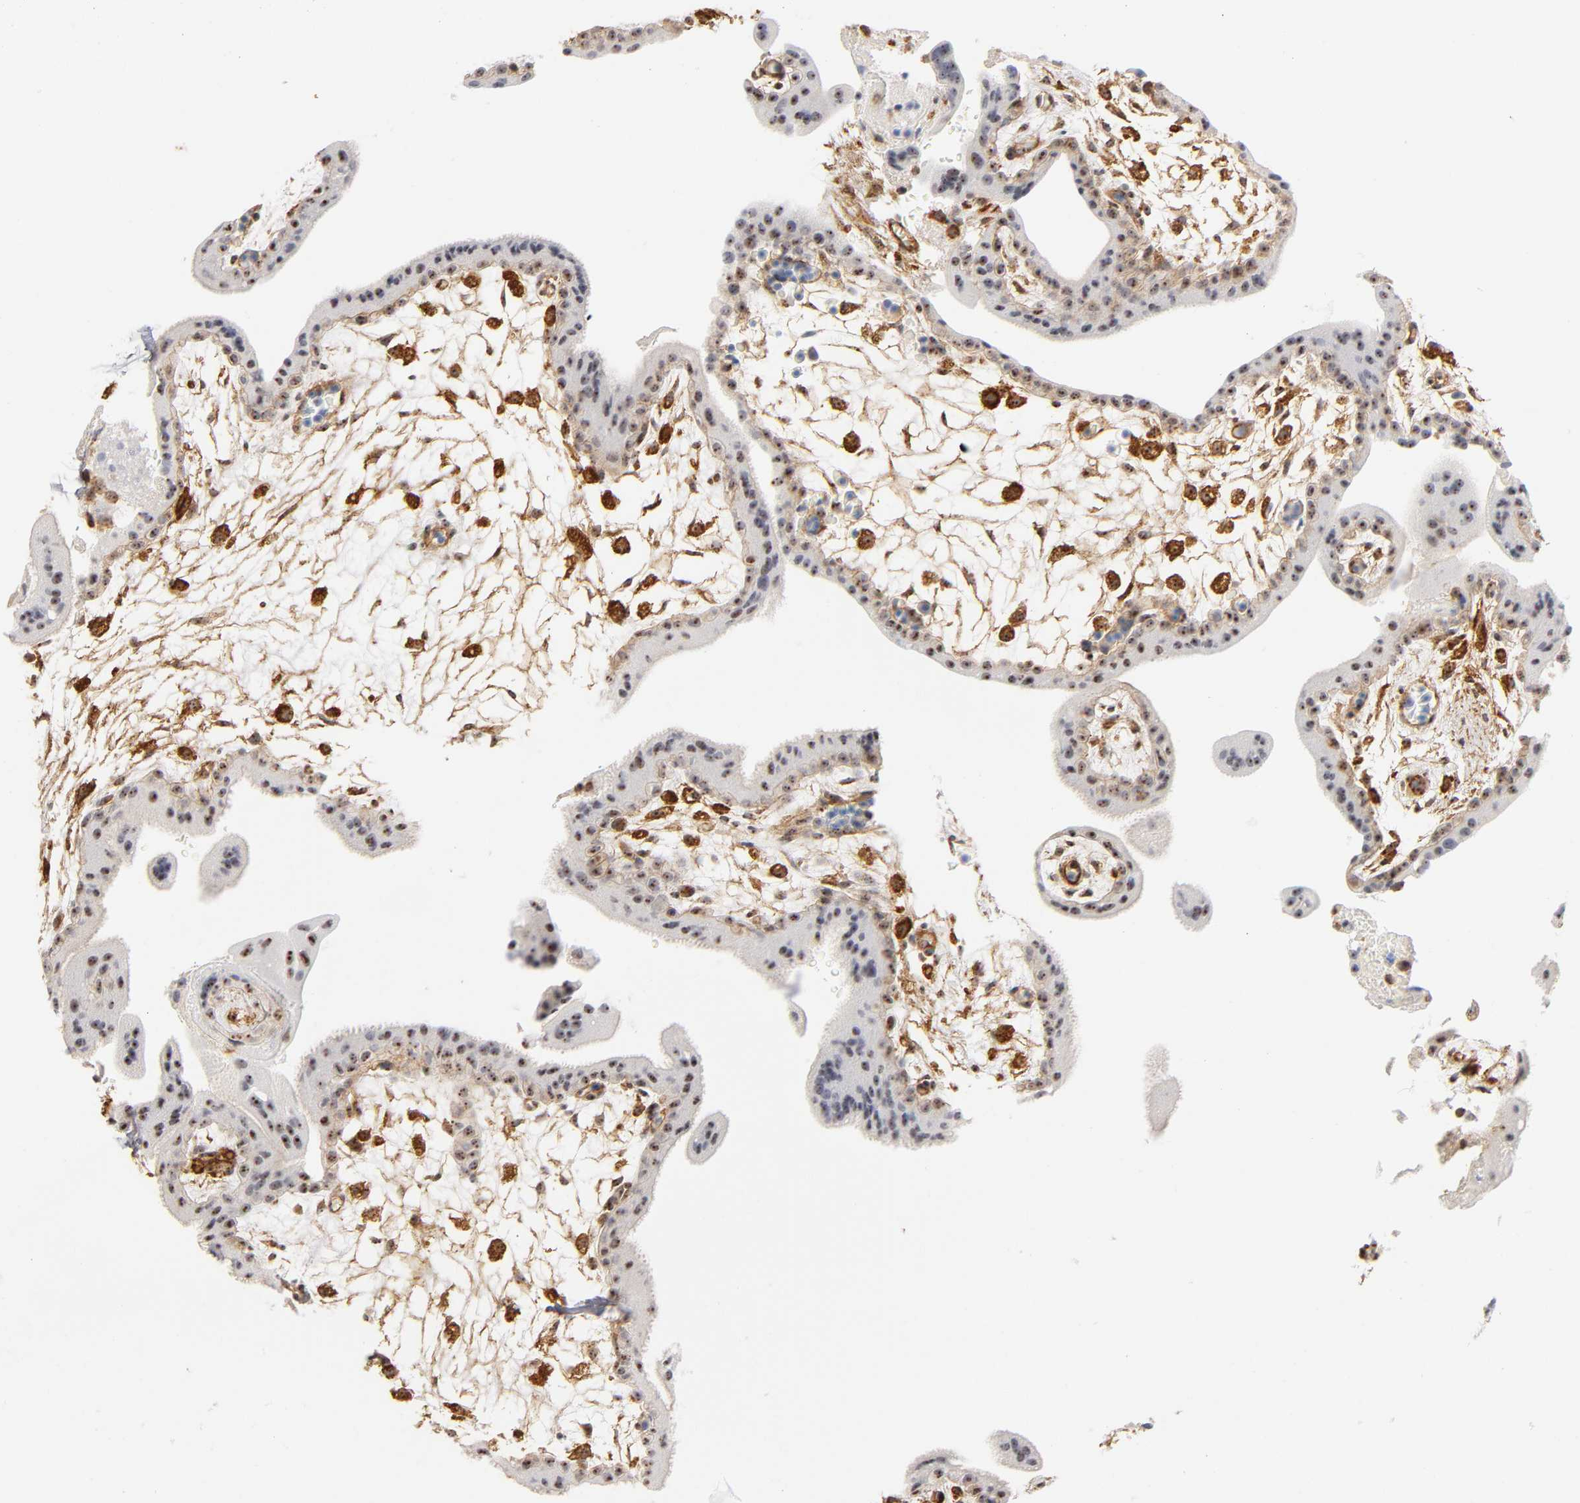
{"staining": {"intensity": "strong", "quantity": ">75%", "location": "cytoplasmic/membranous,nuclear"}, "tissue": "placenta", "cell_type": "Trophoblastic cells", "image_type": "normal", "snomed": [{"axis": "morphology", "description": "Normal tissue, NOS"}, {"axis": "topography", "description": "Placenta"}], "caption": "Immunohistochemistry staining of unremarkable placenta, which displays high levels of strong cytoplasmic/membranous,nuclear positivity in approximately >75% of trophoblastic cells indicating strong cytoplasmic/membranous,nuclear protein staining. The staining was performed using DAB (brown) for protein detection and nuclei were counterstained in hematoxylin (blue).", "gene": "PLD1", "patient": {"sex": "female", "age": 35}}